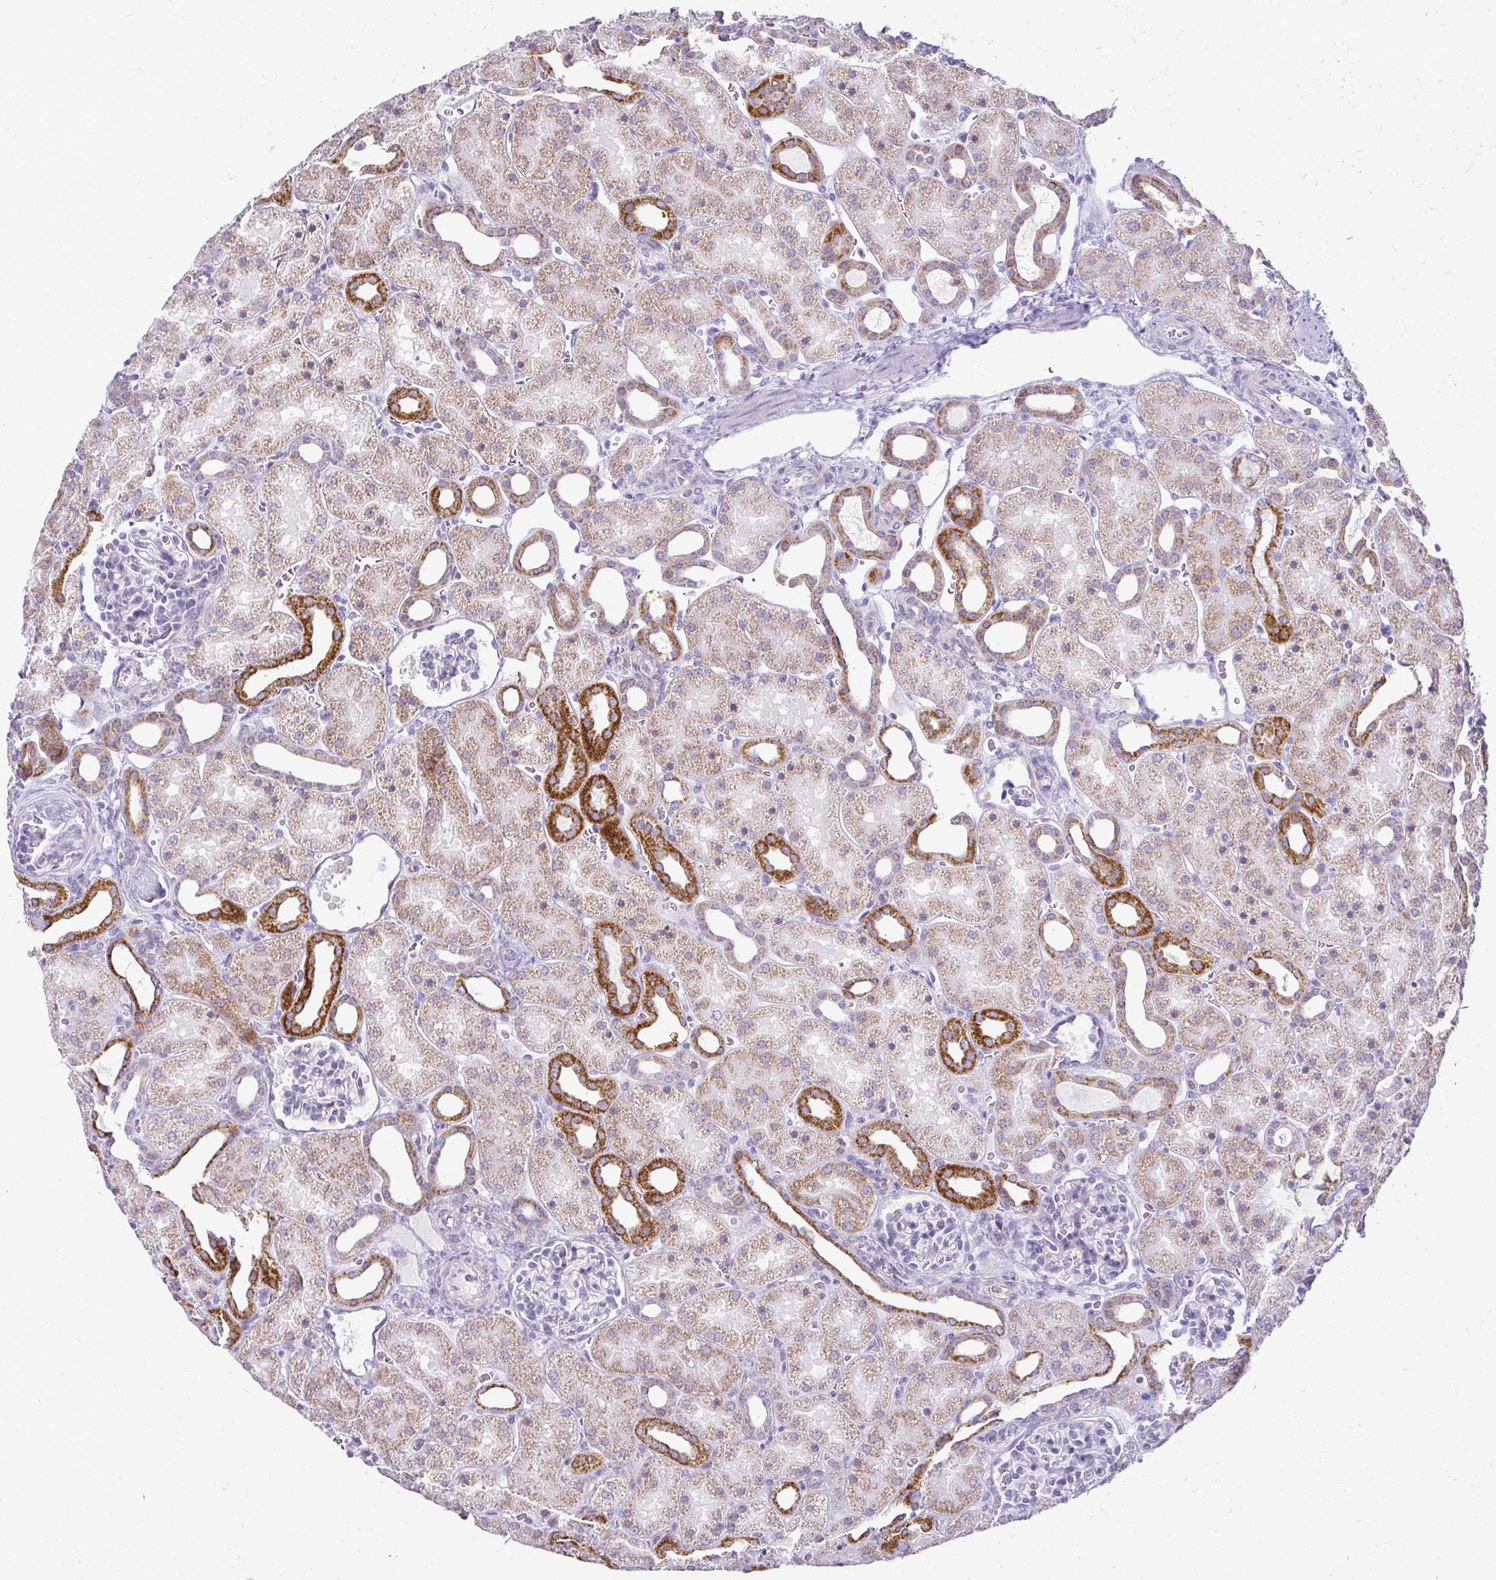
{"staining": {"intensity": "negative", "quantity": "none", "location": "none"}, "tissue": "kidney", "cell_type": "Cells in glomeruli", "image_type": "normal", "snomed": [{"axis": "morphology", "description": "Normal tissue, NOS"}, {"axis": "topography", "description": "Kidney"}], "caption": "Immunohistochemical staining of normal kidney exhibits no significant staining in cells in glomeruli.", "gene": "FCGR2A", "patient": {"sex": "male", "age": 2}}